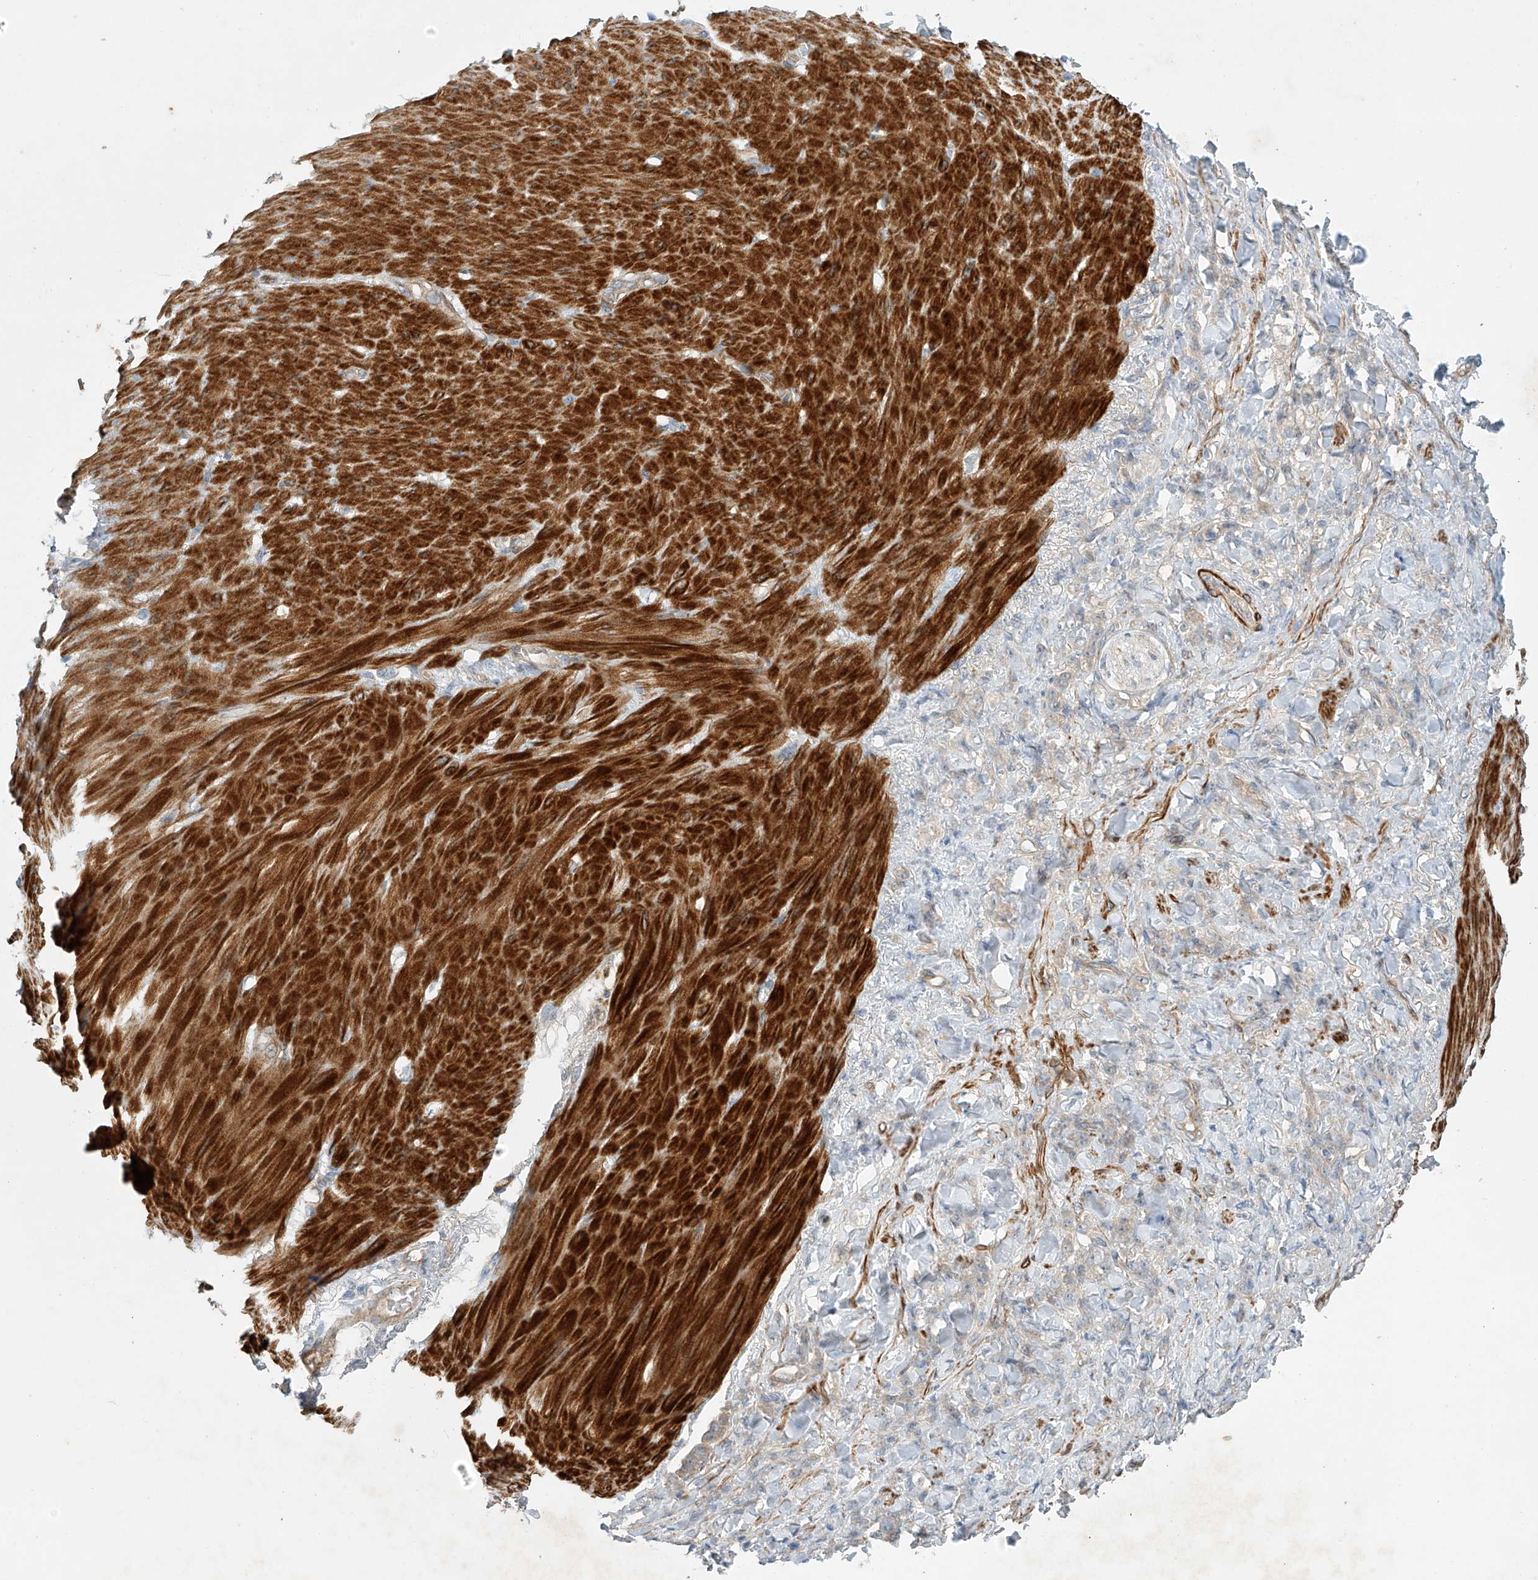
{"staining": {"intensity": "negative", "quantity": "none", "location": "none"}, "tissue": "stomach cancer", "cell_type": "Tumor cells", "image_type": "cancer", "snomed": [{"axis": "morphology", "description": "Normal tissue, NOS"}, {"axis": "morphology", "description": "Adenocarcinoma, NOS"}, {"axis": "topography", "description": "Stomach"}], "caption": "Tumor cells are negative for brown protein staining in stomach cancer (adenocarcinoma).", "gene": "LYRM9", "patient": {"sex": "male", "age": 82}}